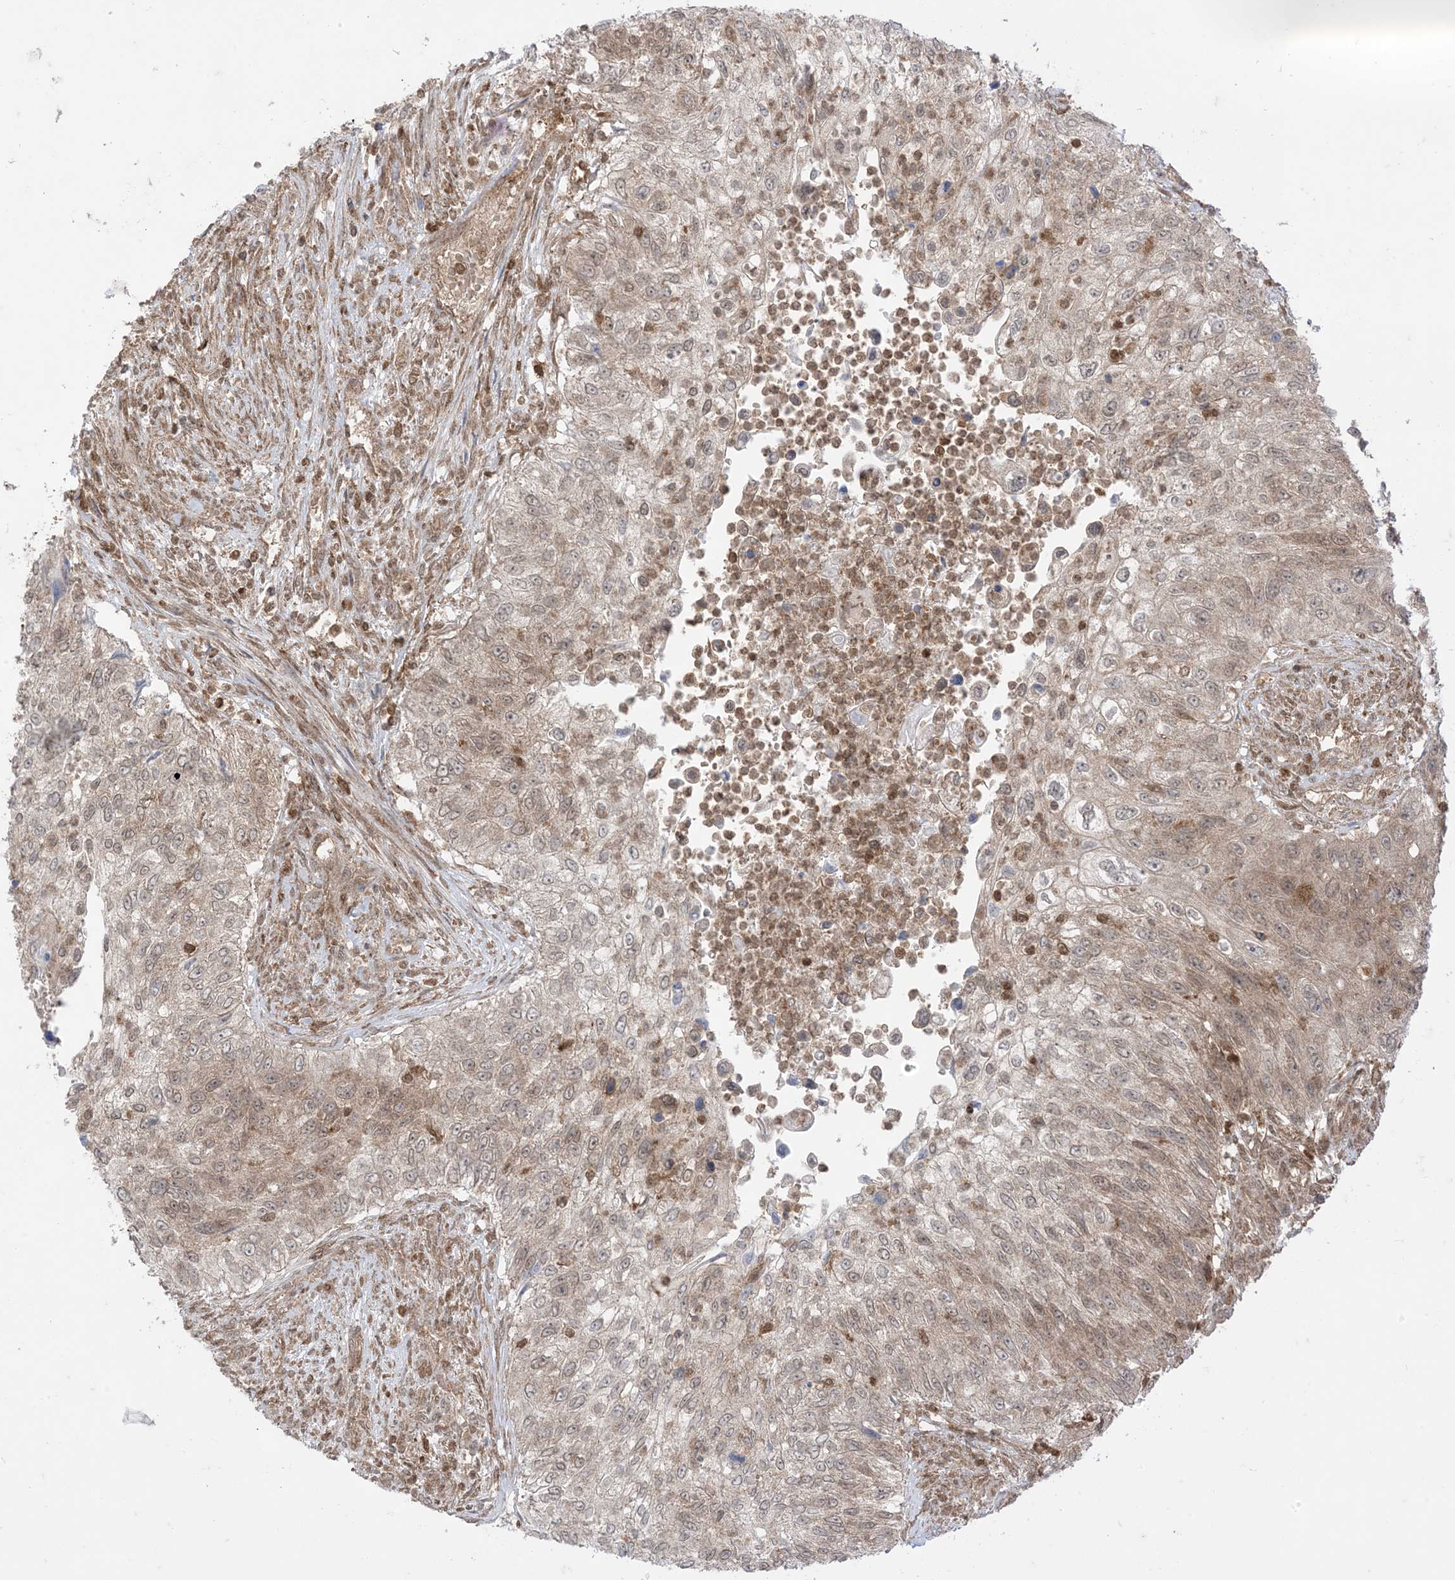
{"staining": {"intensity": "weak", "quantity": "25%-75%", "location": "cytoplasmic/membranous"}, "tissue": "urothelial cancer", "cell_type": "Tumor cells", "image_type": "cancer", "snomed": [{"axis": "morphology", "description": "Urothelial carcinoma, High grade"}, {"axis": "topography", "description": "Urinary bladder"}], "caption": "An immunohistochemistry (IHC) micrograph of neoplastic tissue is shown. Protein staining in brown shows weak cytoplasmic/membranous positivity in urothelial carcinoma (high-grade) within tumor cells.", "gene": "PTPA", "patient": {"sex": "female", "age": 60}}